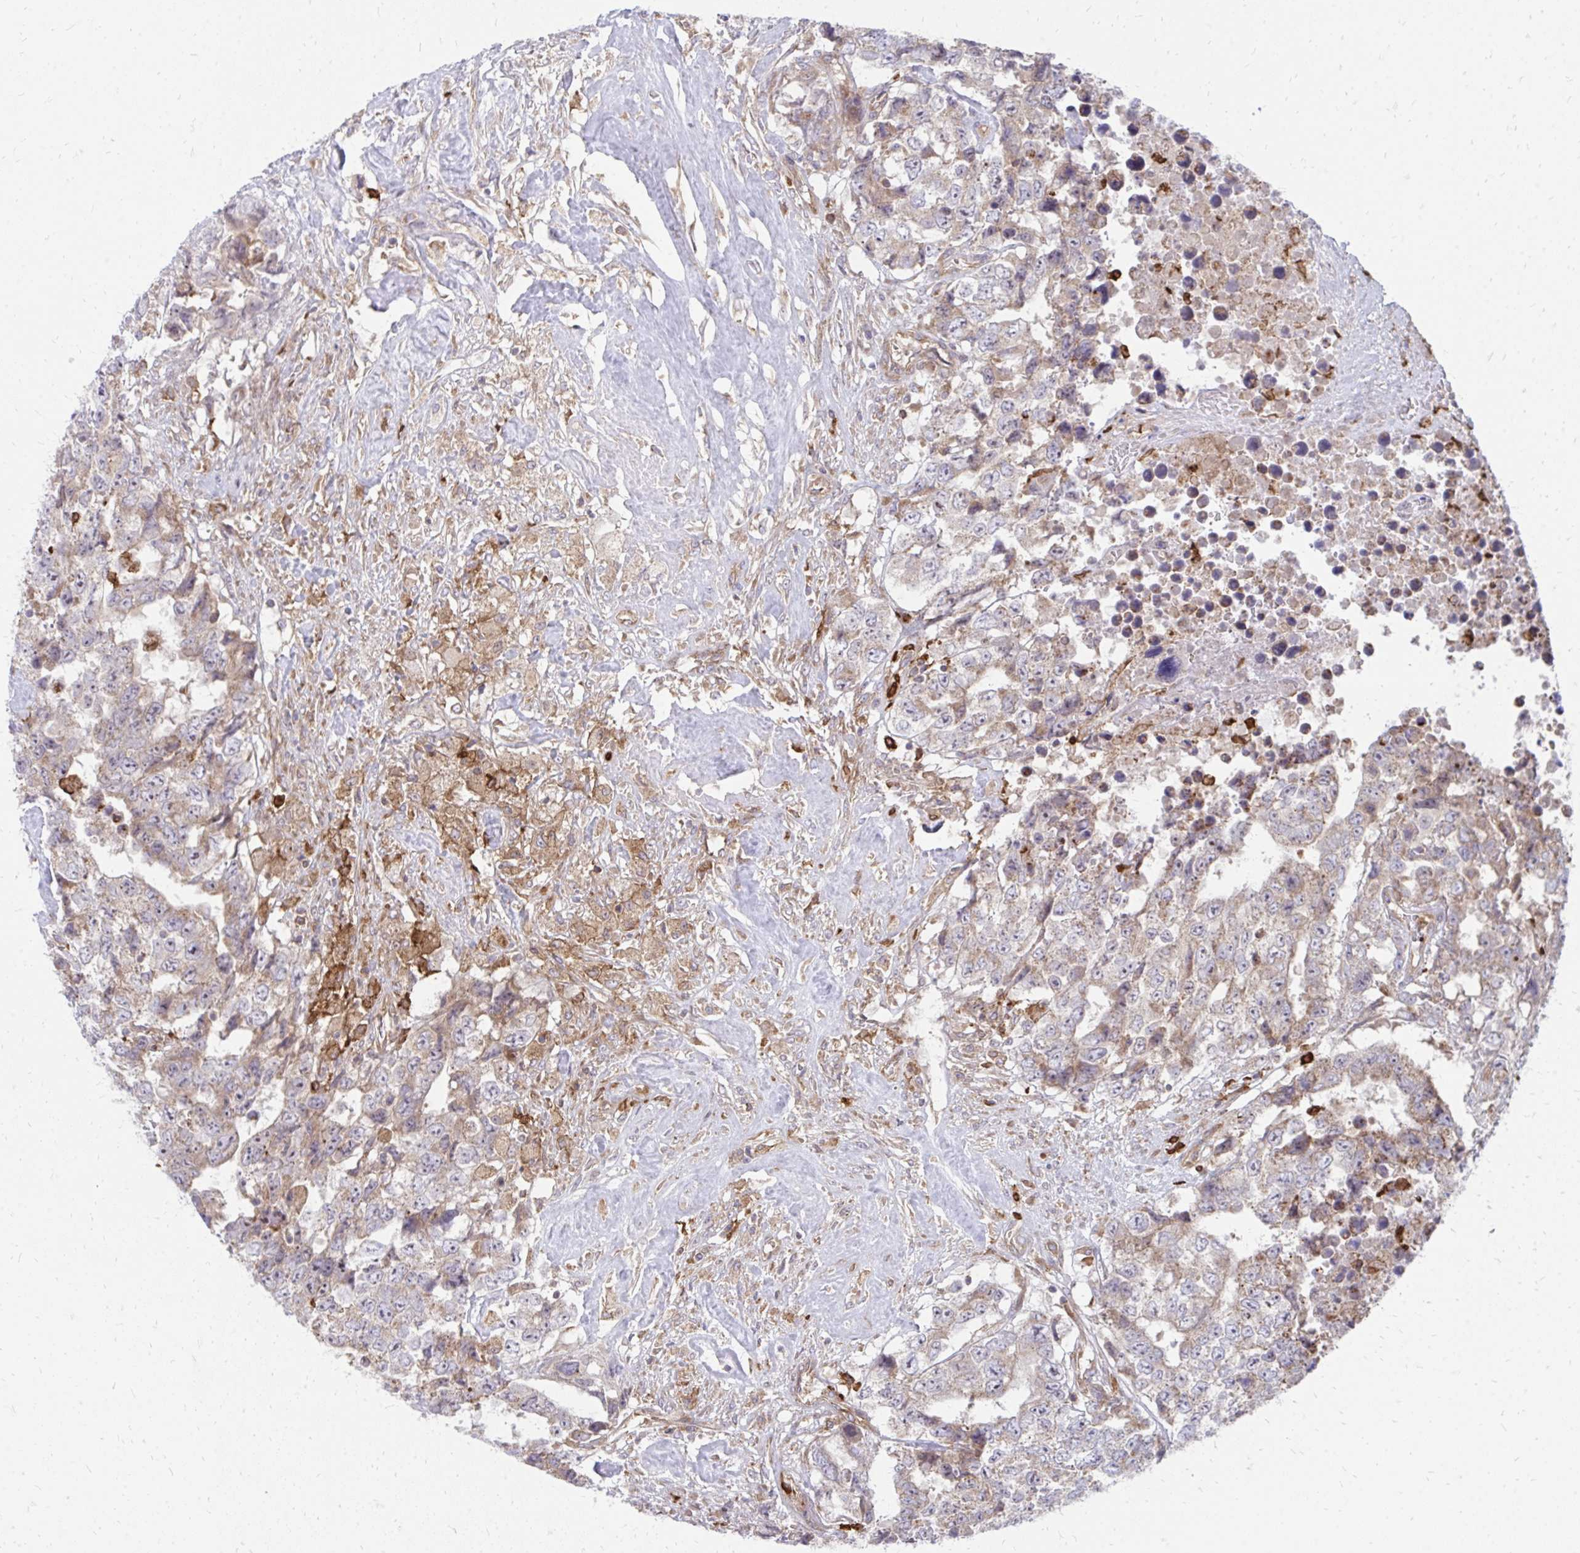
{"staining": {"intensity": "weak", "quantity": "25%-75%", "location": "cytoplasmic/membranous"}, "tissue": "testis cancer", "cell_type": "Tumor cells", "image_type": "cancer", "snomed": [{"axis": "morphology", "description": "Carcinoma, Embryonal, NOS"}, {"axis": "topography", "description": "Testis"}], "caption": "Testis cancer stained with DAB (3,3'-diaminobenzidine) immunohistochemistry (IHC) reveals low levels of weak cytoplasmic/membranous expression in about 25%-75% of tumor cells.", "gene": "ASAP1", "patient": {"sex": "male", "age": 24}}